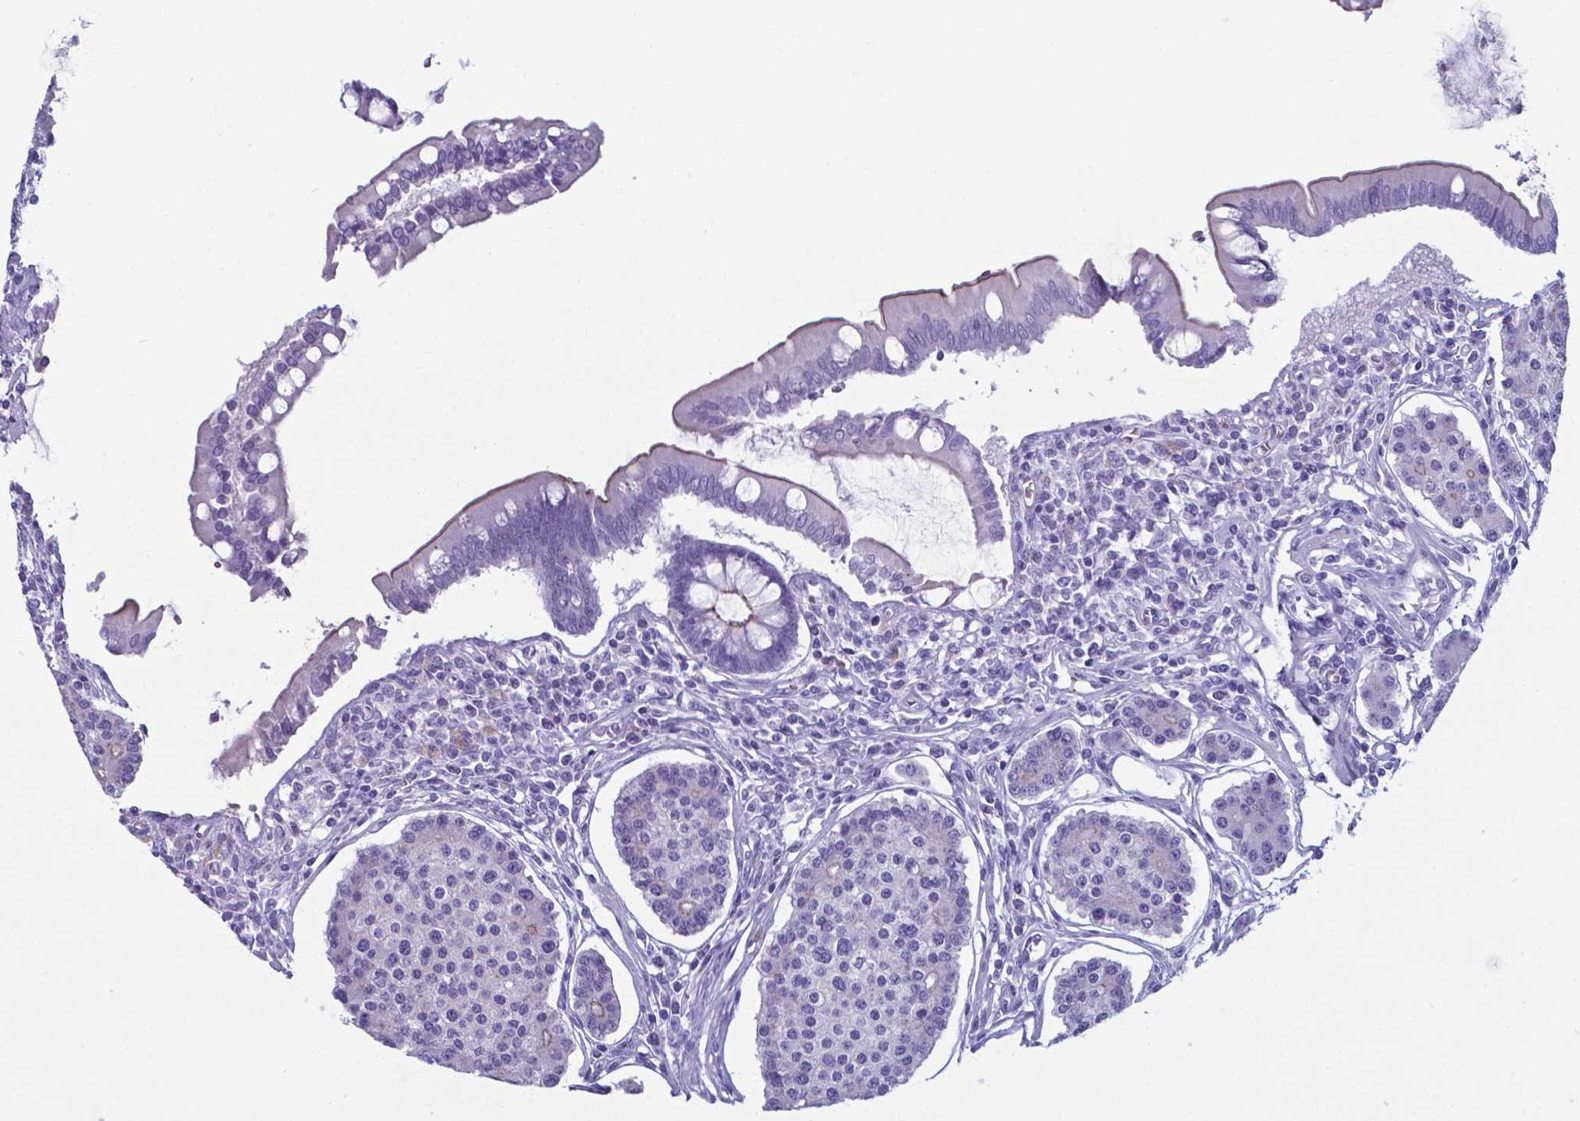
{"staining": {"intensity": "negative", "quantity": "none", "location": "none"}, "tissue": "carcinoid", "cell_type": "Tumor cells", "image_type": "cancer", "snomed": [{"axis": "morphology", "description": "Carcinoid, malignant, NOS"}, {"axis": "topography", "description": "Small intestine"}], "caption": "Human malignant carcinoid stained for a protein using immunohistochemistry (IHC) exhibits no staining in tumor cells.", "gene": "AP5B1", "patient": {"sex": "female", "age": 65}}